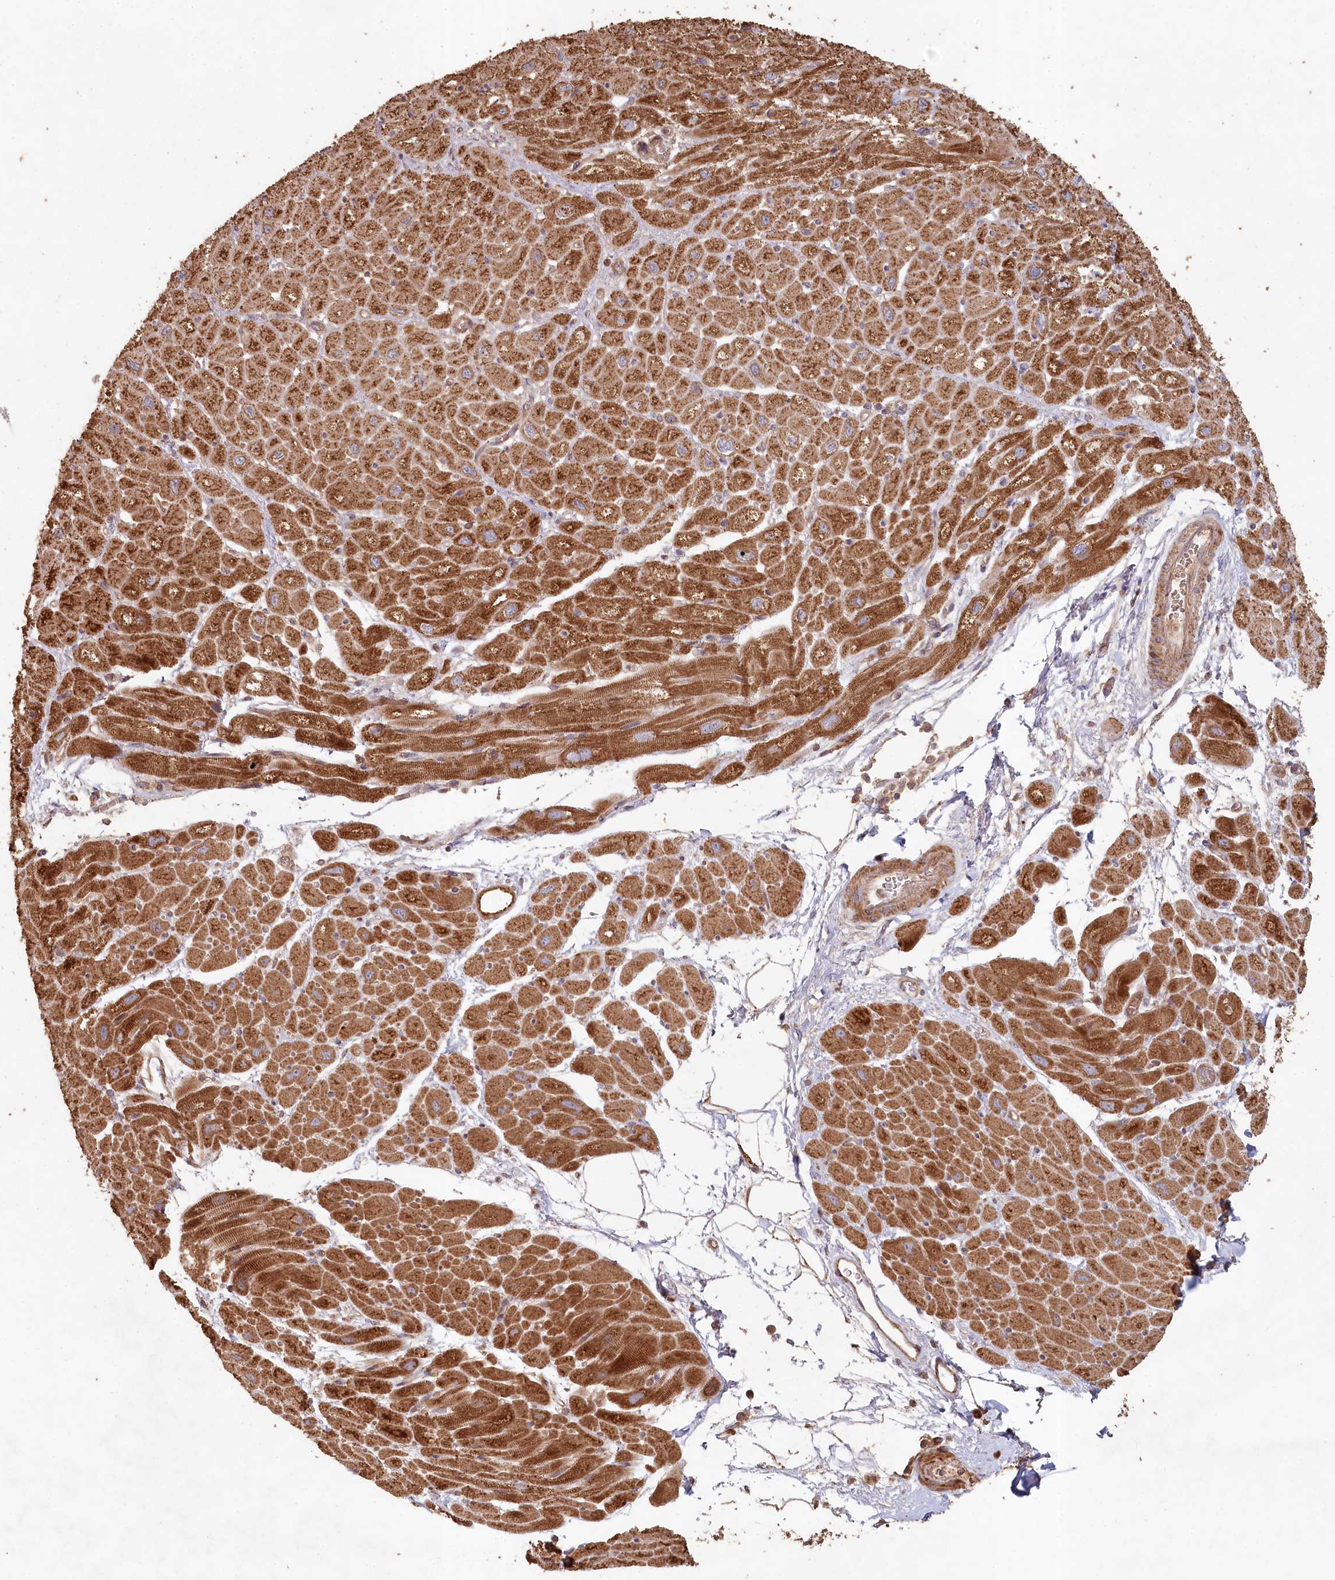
{"staining": {"intensity": "moderate", "quantity": ">75%", "location": "cytoplasmic/membranous"}, "tissue": "heart muscle", "cell_type": "Cardiomyocytes", "image_type": "normal", "snomed": [{"axis": "morphology", "description": "Normal tissue, NOS"}, {"axis": "topography", "description": "Heart"}], "caption": "The photomicrograph exhibits a brown stain indicating the presence of a protein in the cytoplasmic/membranous of cardiomyocytes in heart muscle. (IHC, brightfield microscopy, high magnification).", "gene": "HAL", "patient": {"sex": "male", "age": 50}}